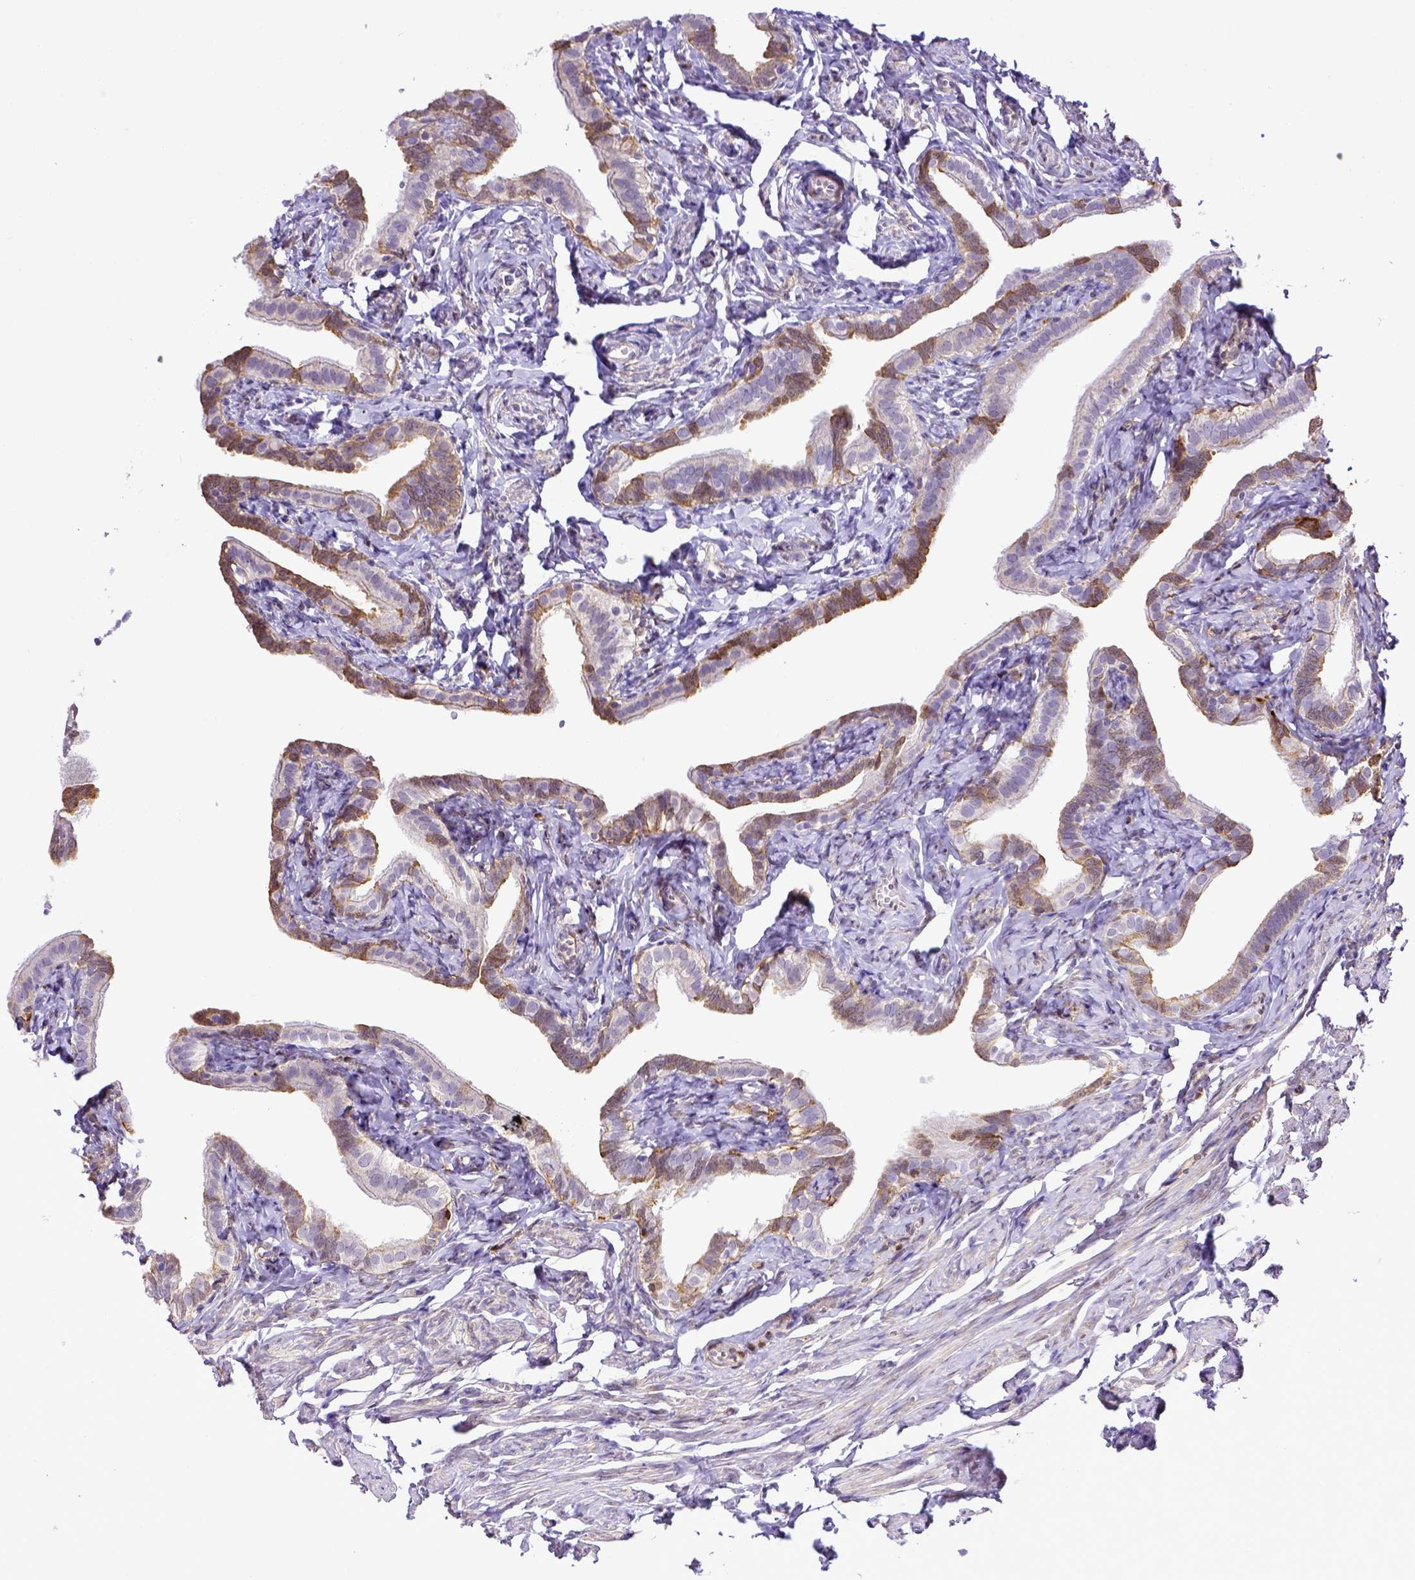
{"staining": {"intensity": "moderate", "quantity": "25%-75%", "location": "cytoplasmic/membranous"}, "tissue": "fallopian tube", "cell_type": "Glandular cells", "image_type": "normal", "snomed": [{"axis": "morphology", "description": "Normal tissue, NOS"}, {"axis": "topography", "description": "Fallopian tube"}], "caption": "Brown immunohistochemical staining in normal fallopian tube demonstrates moderate cytoplasmic/membranous expression in about 25%-75% of glandular cells.", "gene": "BTN1A1", "patient": {"sex": "female", "age": 41}}